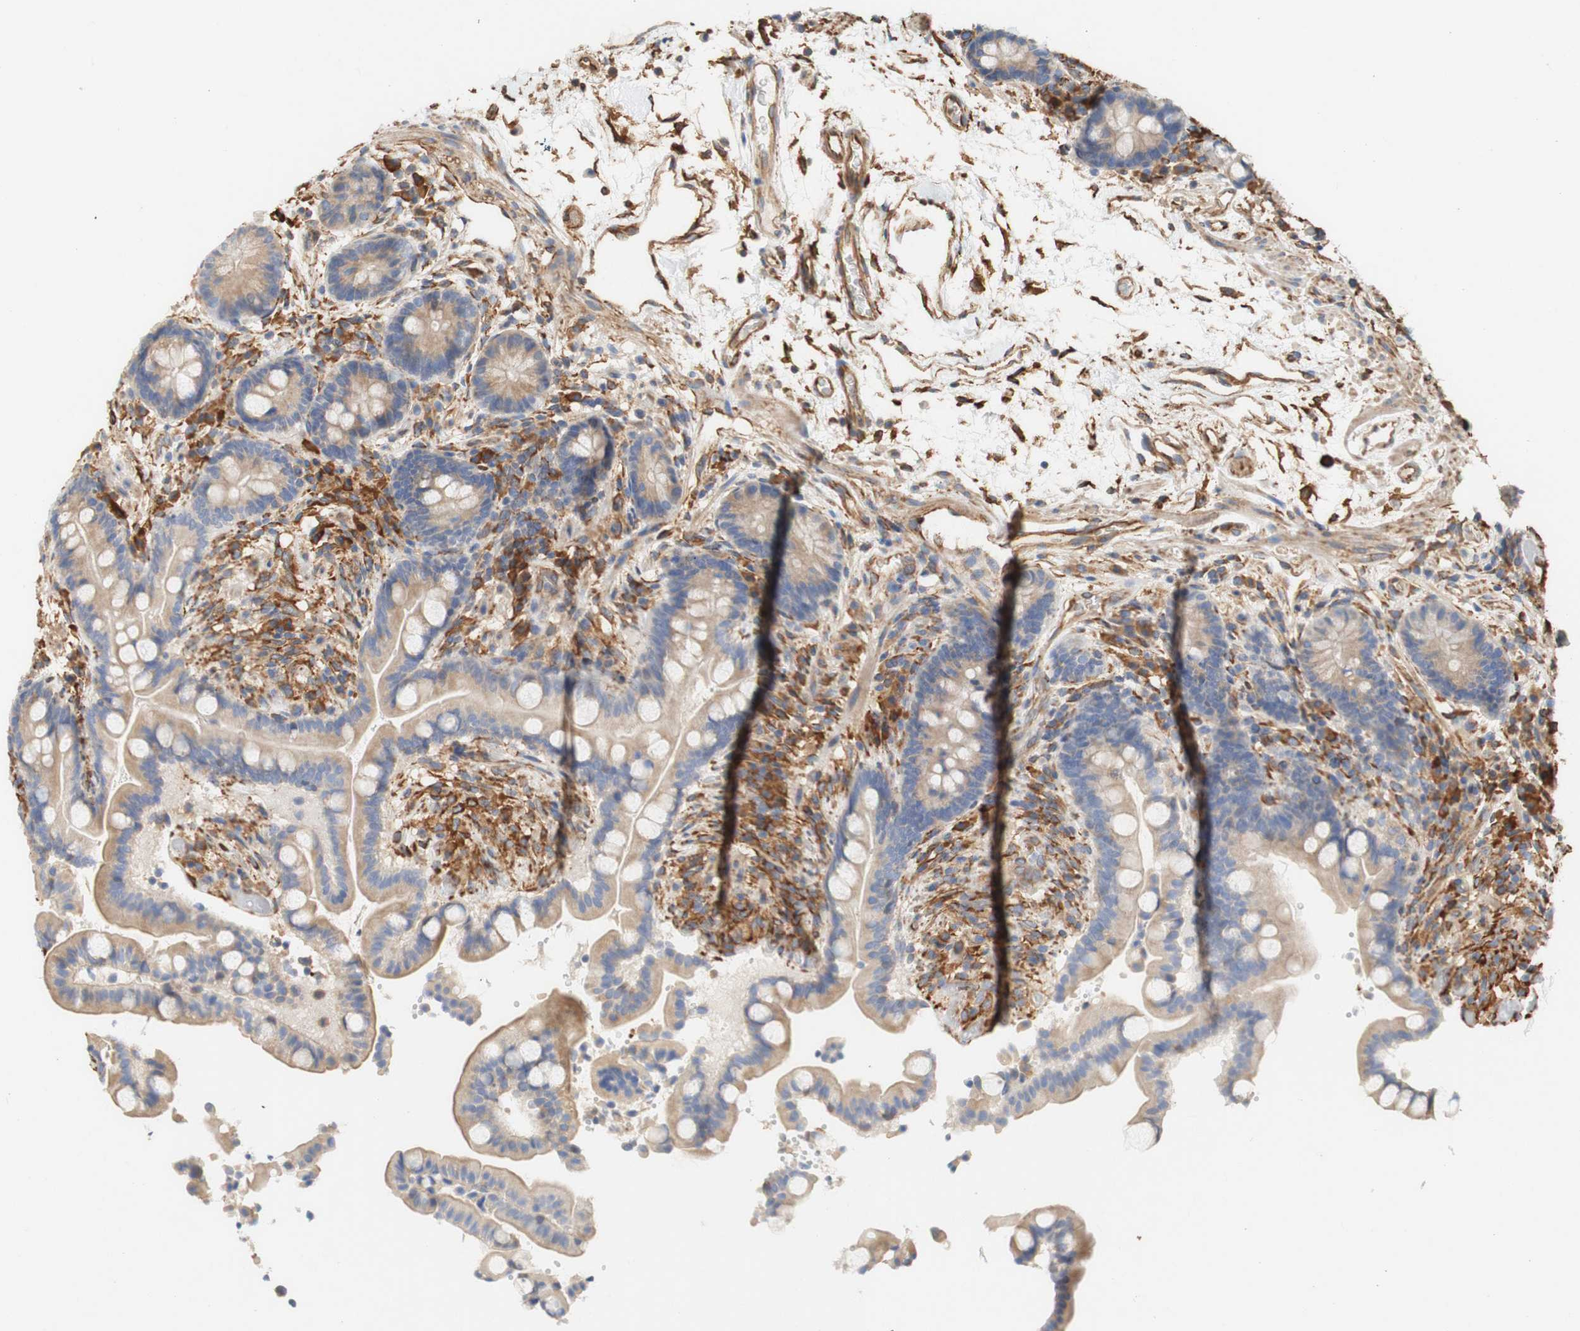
{"staining": {"intensity": "moderate", "quantity": ">75%", "location": "cytoplasmic/membranous"}, "tissue": "colon", "cell_type": "Endothelial cells", "image_type": "normal", "snomed": [{"axis": "morphology", "description": "Normal tissue, NOS"}, {"axis": "topography", "description": "Colon"}], "caption": "Immunohistochemistry (DAB (3,3'-diaminobenzidine)) staining of benign human colon exhibits moderate cytoplasmic/membranous protein staining in about >75% of endothelial cells.", "gene": "EIF2AK4", "patient": {"sex": "male", "age": 73}}